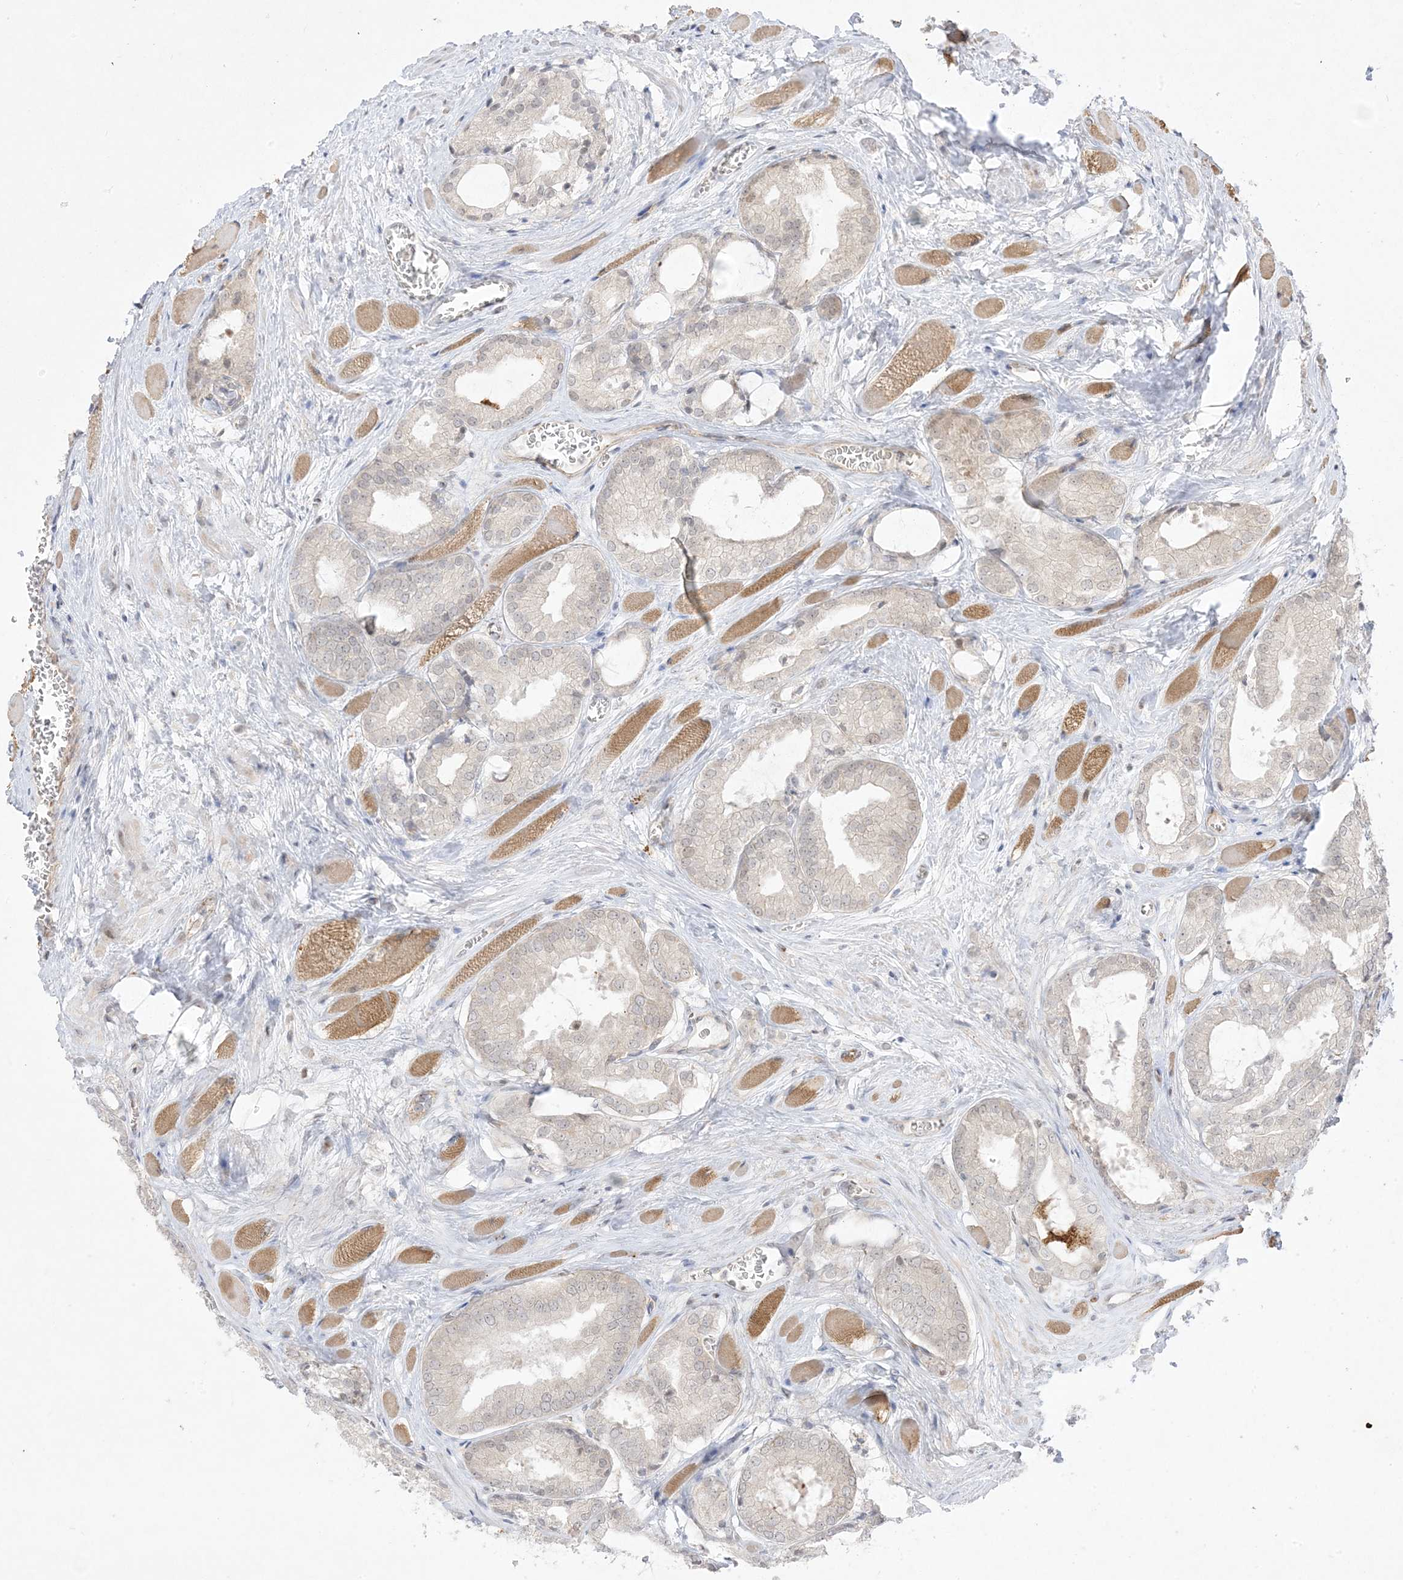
{"staining": {"intensity": "weak", "quantity": "25%-75%", "location": "cytoplasmic/membranous"}, "tissue": "prostate cancer", "cell_type": "Tumor cells", "image_type": "cancer", "snomed": [{"axis": "morphology", "description": "Adenocarcinoma, Low grade"}, {"axis": "topography", "description": "Prostate"}], "caption": "This is a micrograph of immunohistochemistry staining of prostate cancer, which shows weak expression in the cytoplasmic/membranous of tumor cells.", "gene": "PTK6", "patient": {"sex": "male", "age": 67}}